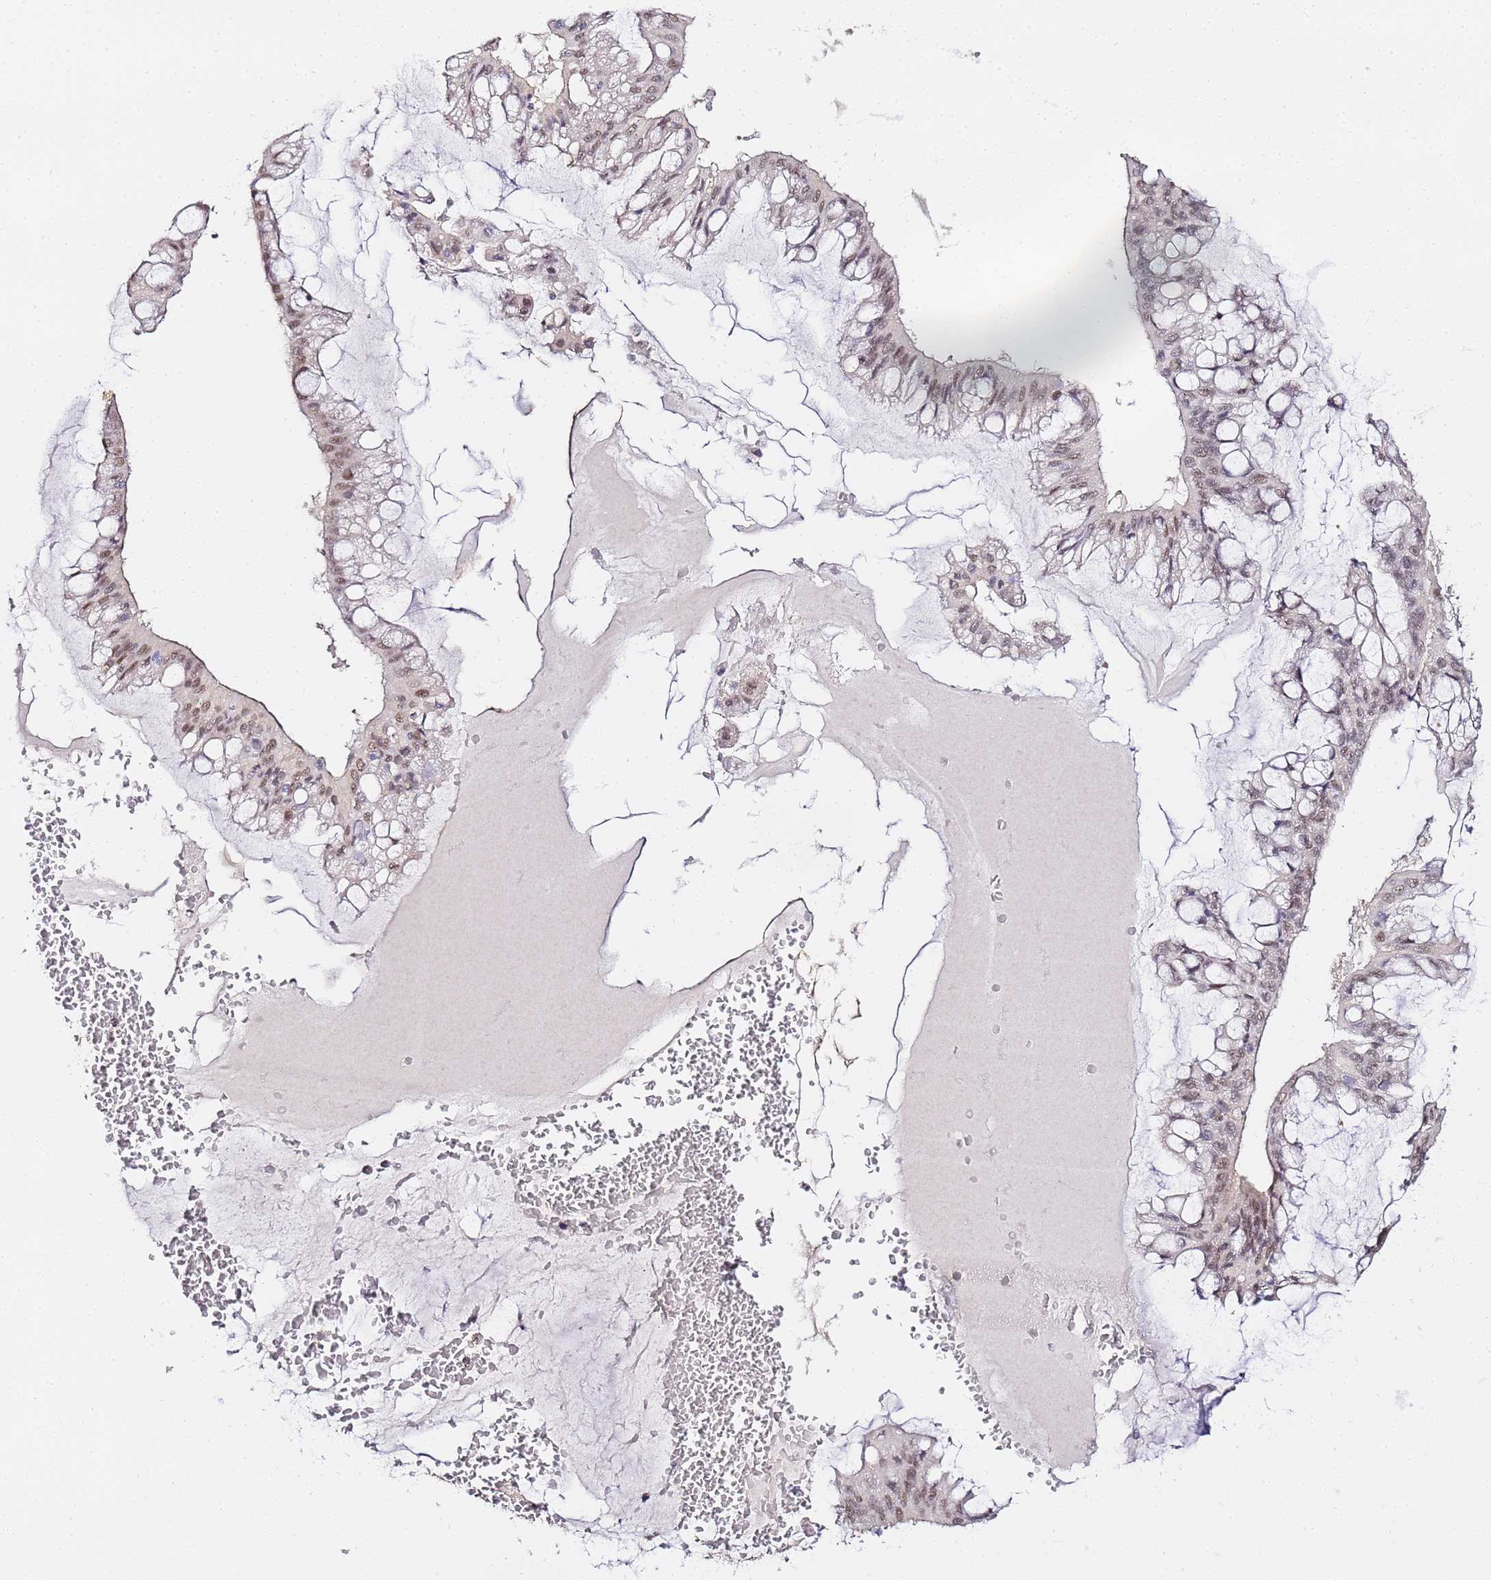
{"staining": {"intensity": "weak", "quantity": ">75%", "location": "nuclear"}, "tissue": "ovarian cancer", "cell_type": "Tumor cells", "image_type": "cancer", "snomed": [{"axis": "morphology", "description": "Cystadenocarcinoma, mucinous, NOS"}, {"axis": "topography", "description": "Ovary"}], "caption": "Immunohistochemical staining of ovarian mucinous cystadenocarcinoma demonstrates weak nuclear protein expression in about >75% of tumor cells. Immunohistochemistry stains the protein in brown and the nuclei are stained blue.", "gene": "LSM3", "patient": {"sex": "female", "age": 73}}